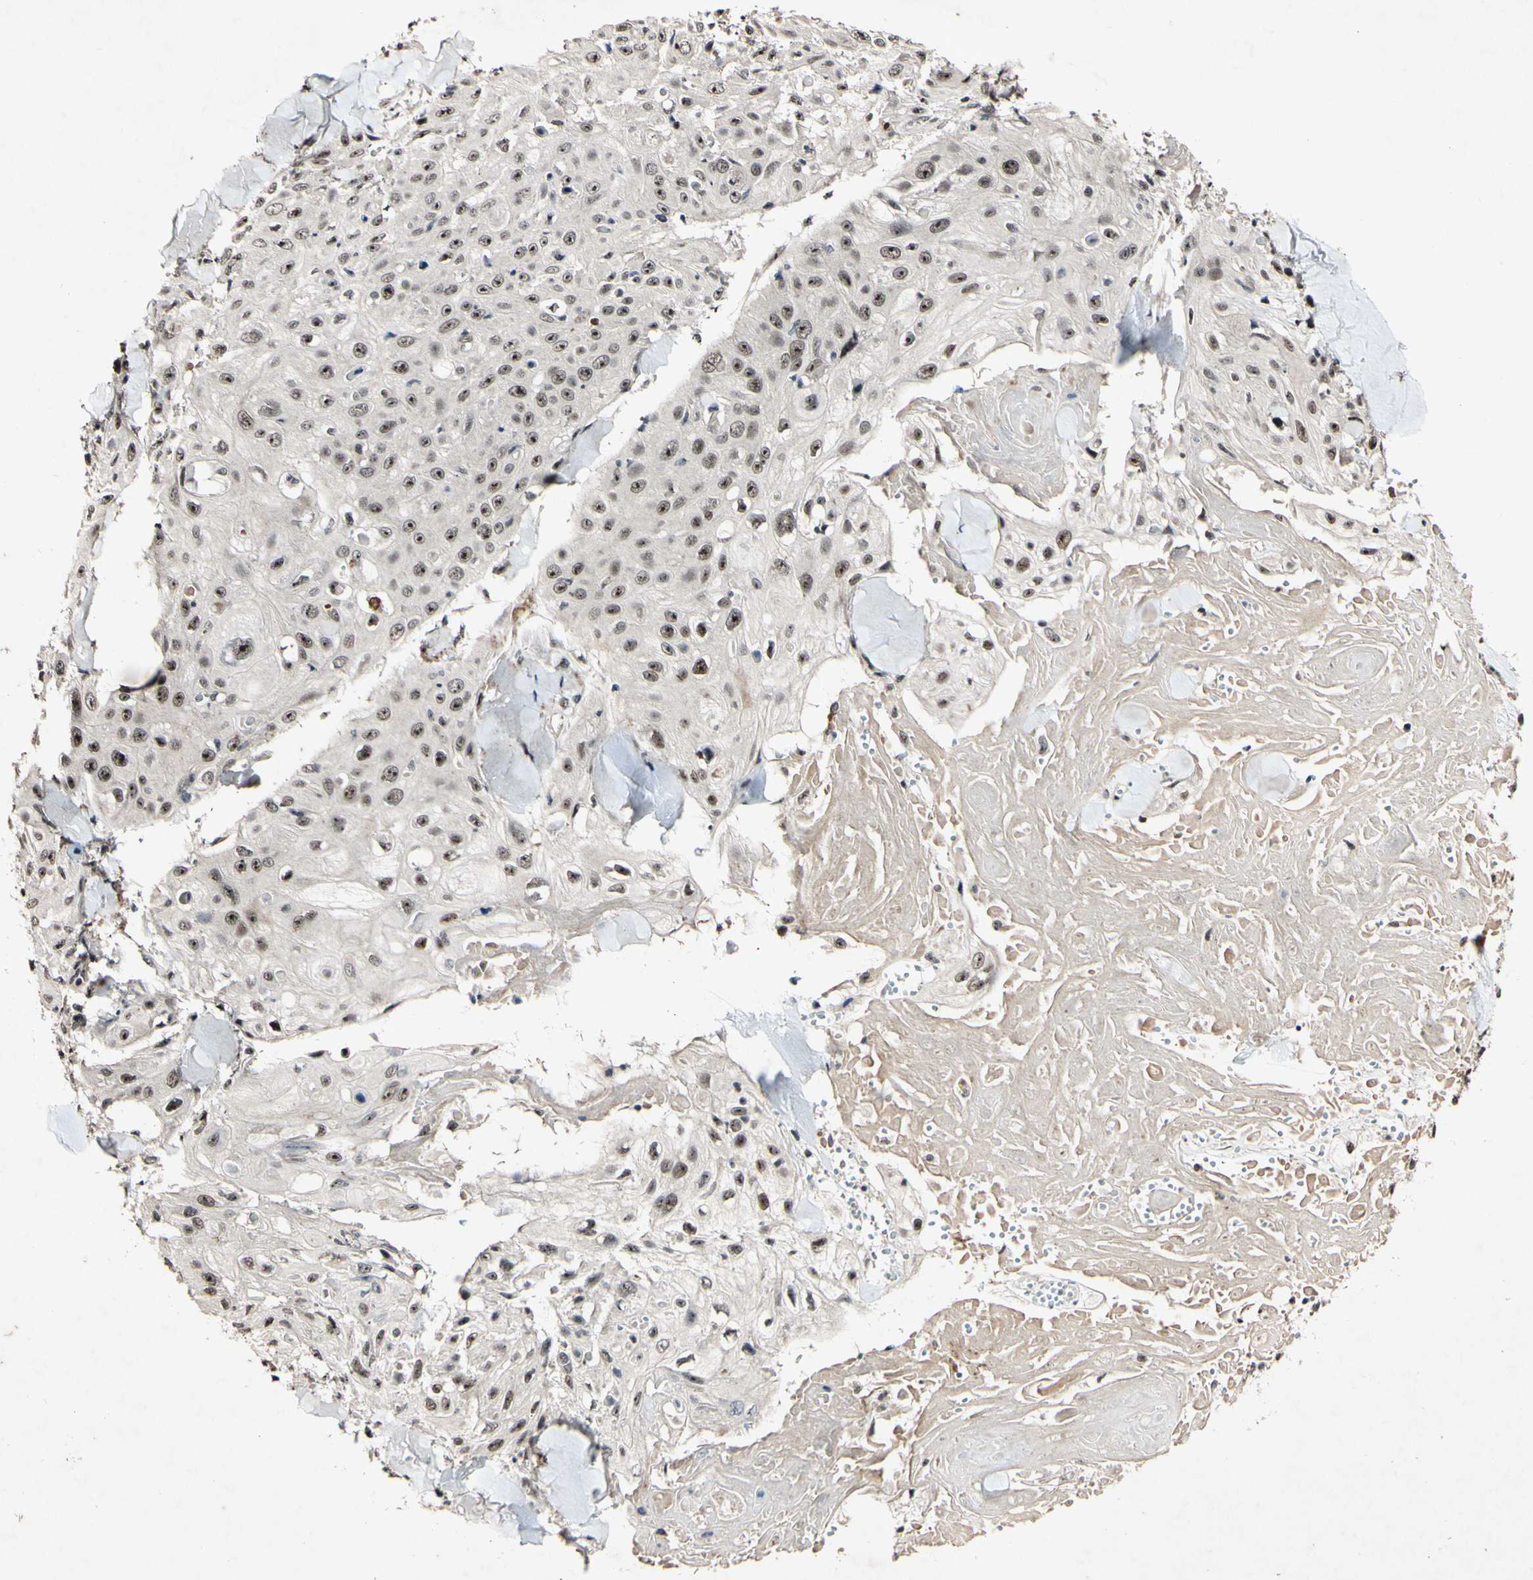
{"staining": {"intensity": "moderate", "quantity": ">75%", "location": "nuclear"}, "tissue": "skin cancer", "cell_type": "Tumor cells", "image_type": "cancer", "snomed": [{"axis": "morphology", "description": "Squamous cell carcinoma, NOS"}, {"axis": "topography", "description": "Skin"}], "caption": "A photomicrograph showing moderate nuclear staining in approximately >75% of tumor cells in skin cancer (squamous cell carcinoma), as visualized by brown immunohistochemical staining.", "gene": "POLR2F", "patient": {"sex": "male", "age": 86}}